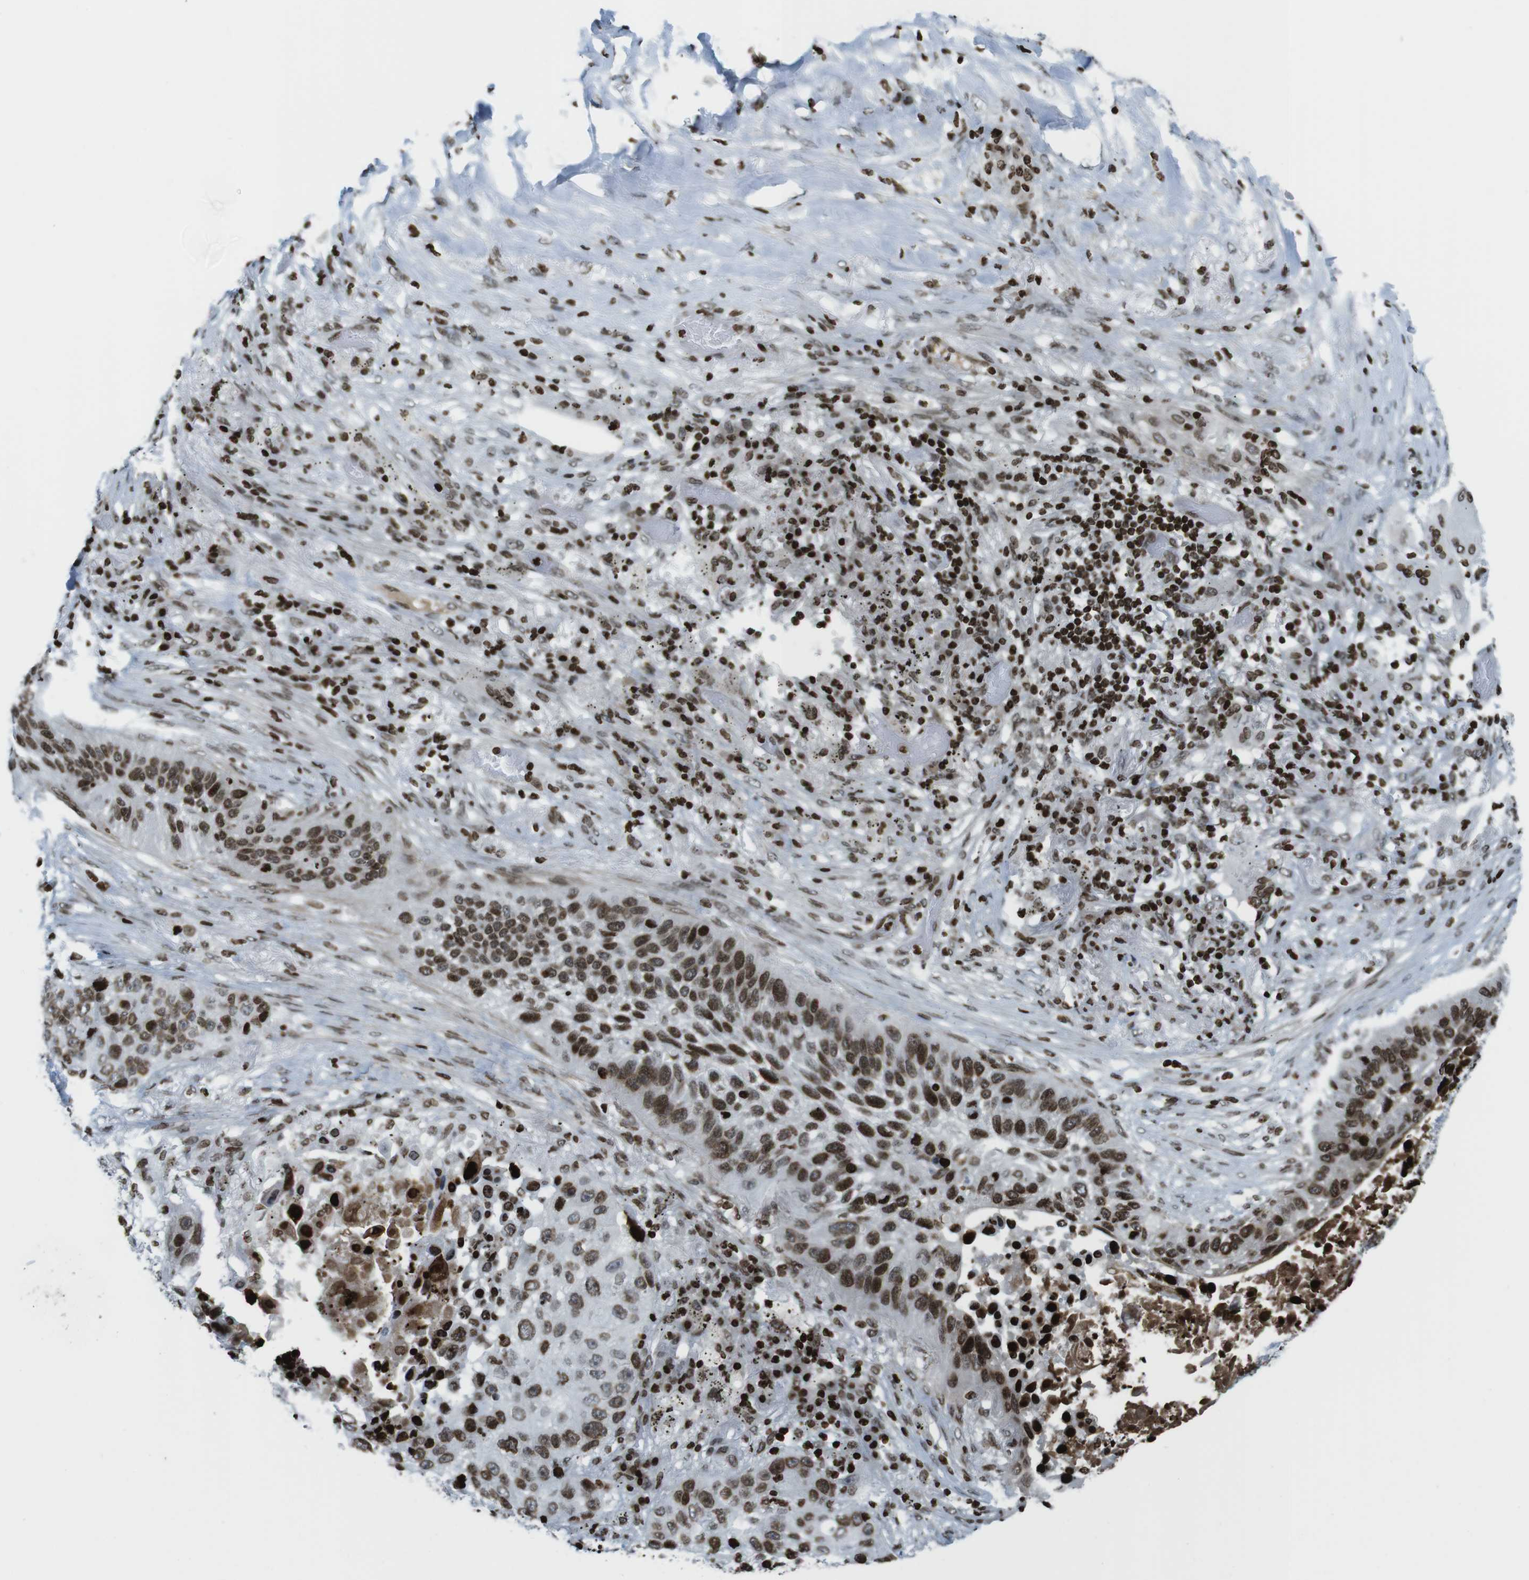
{"staining": {"intensity": "strong", "quantity": ">75%", "location": "nuclear"}, "tissue": "lung cancer", "cell_type": "Tumor cells", "image_type": "cancer", "snomed": [{"axis": "morphology", "description": "Squamous cell carcinoma, NOS"}, {"axis": "topography", "description": "Lung"}], "caption": "Immunohistochemical staining of lung squamous cell carcinoma exhibits strong nuclear protein staining in approximately >75% of tumor cells.", "gene": "H2AC8", "patient": {"sex": "male", "age": 57}}